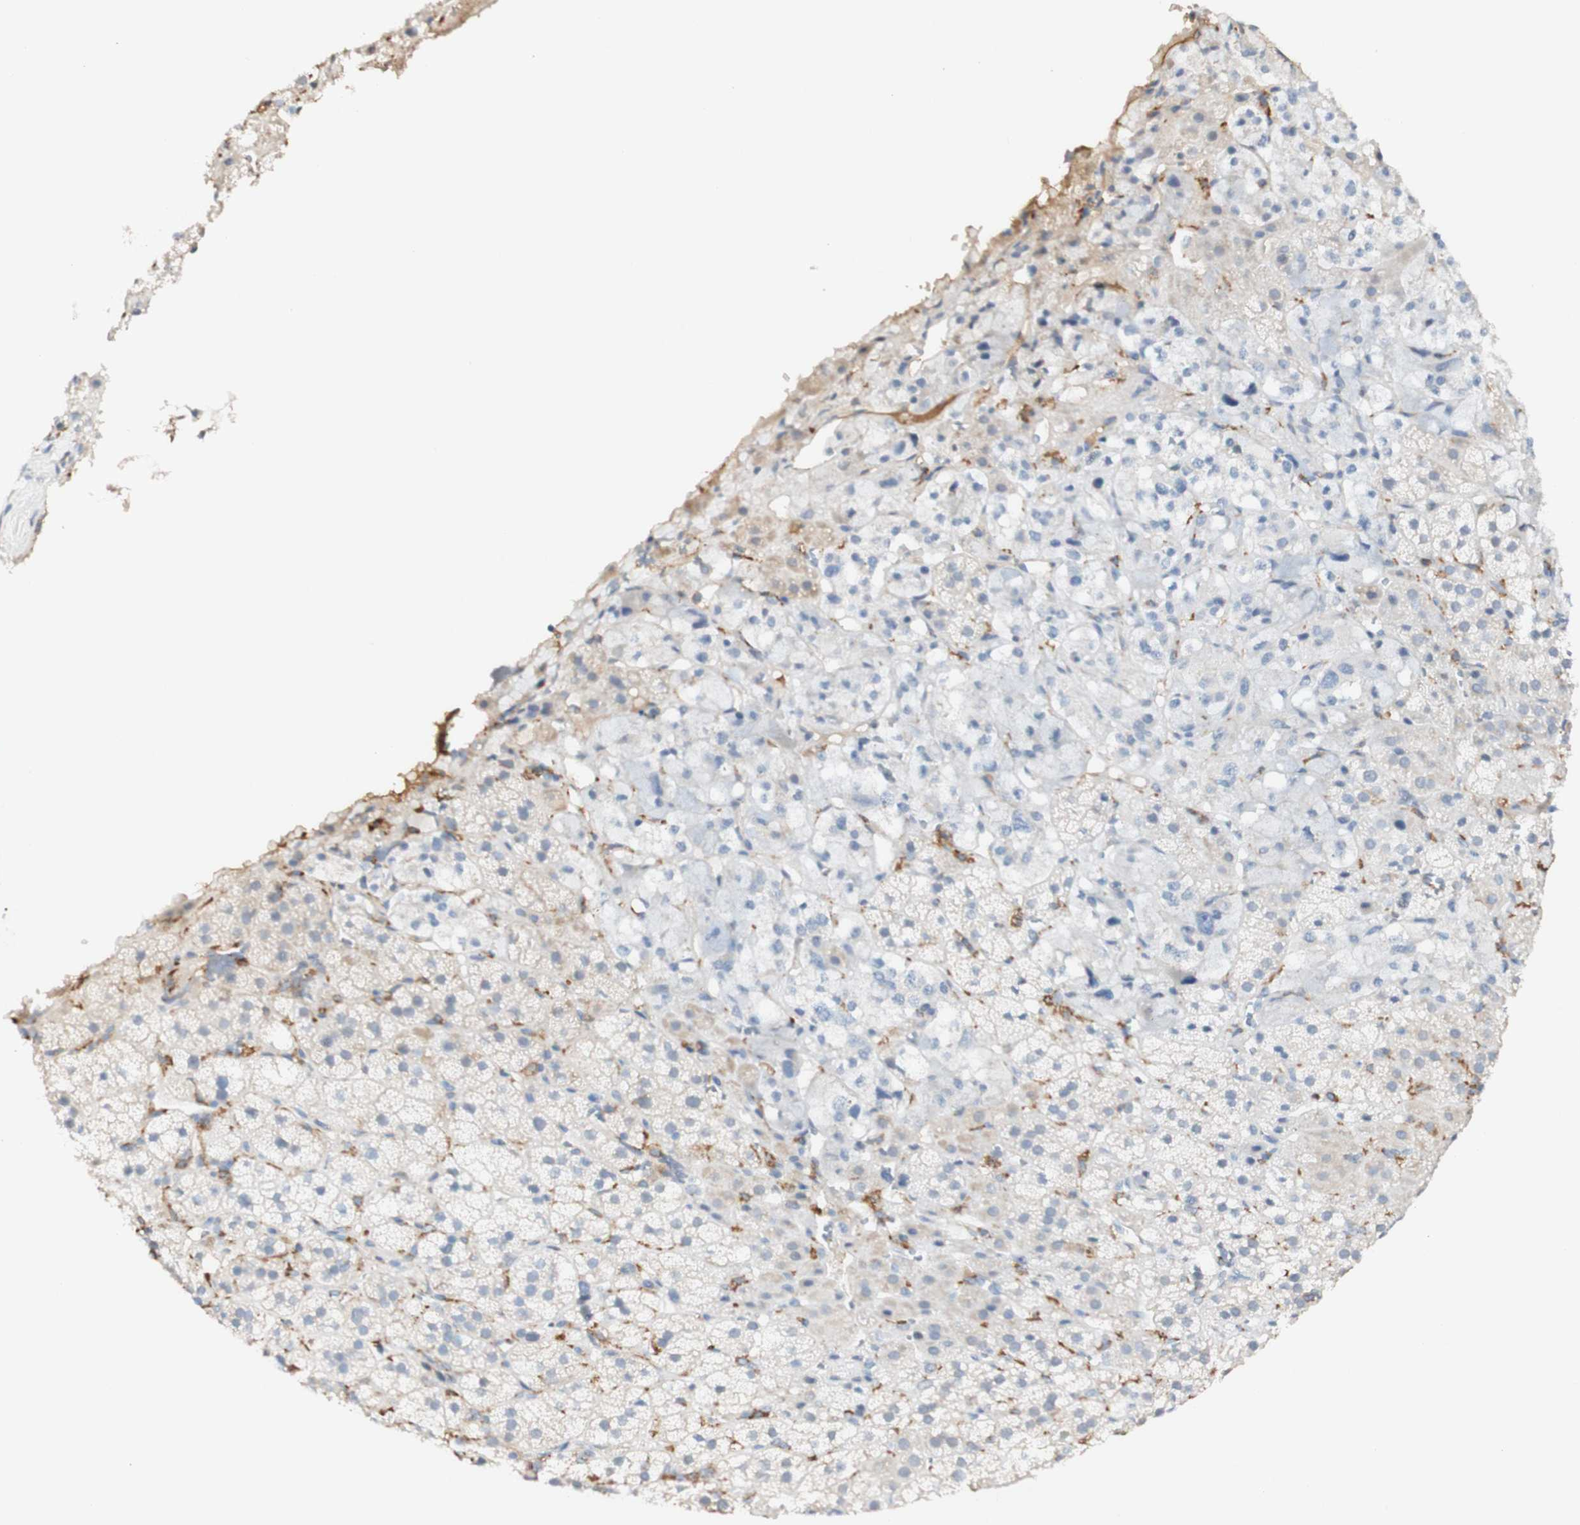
{"staining": {"intensity": "weak", "quantity": ">75%", "location": "cytoplasmic/membranous"}, "tissue": "adrenal gland", "cell_type": "Glandular cells", "image_type": "normal", "snomed": [{"axis": "morphology", "description": "Normal tissue, NOS"}, {"axis": "topography", "description": "Adrenal gland"}], "caption": "Immunohistochemistry (IHC) histopathology image of benign adrenal gland: human adrenal gland stained using IHC reveals low levels of weak protein expression localized specifically in the cytoplasmic/membranous of glandular cells, appearing as a cytoplasmic/membranous brown color.", "gene": "FCGRT", "patient": {"sex": "male", "age": 56}}